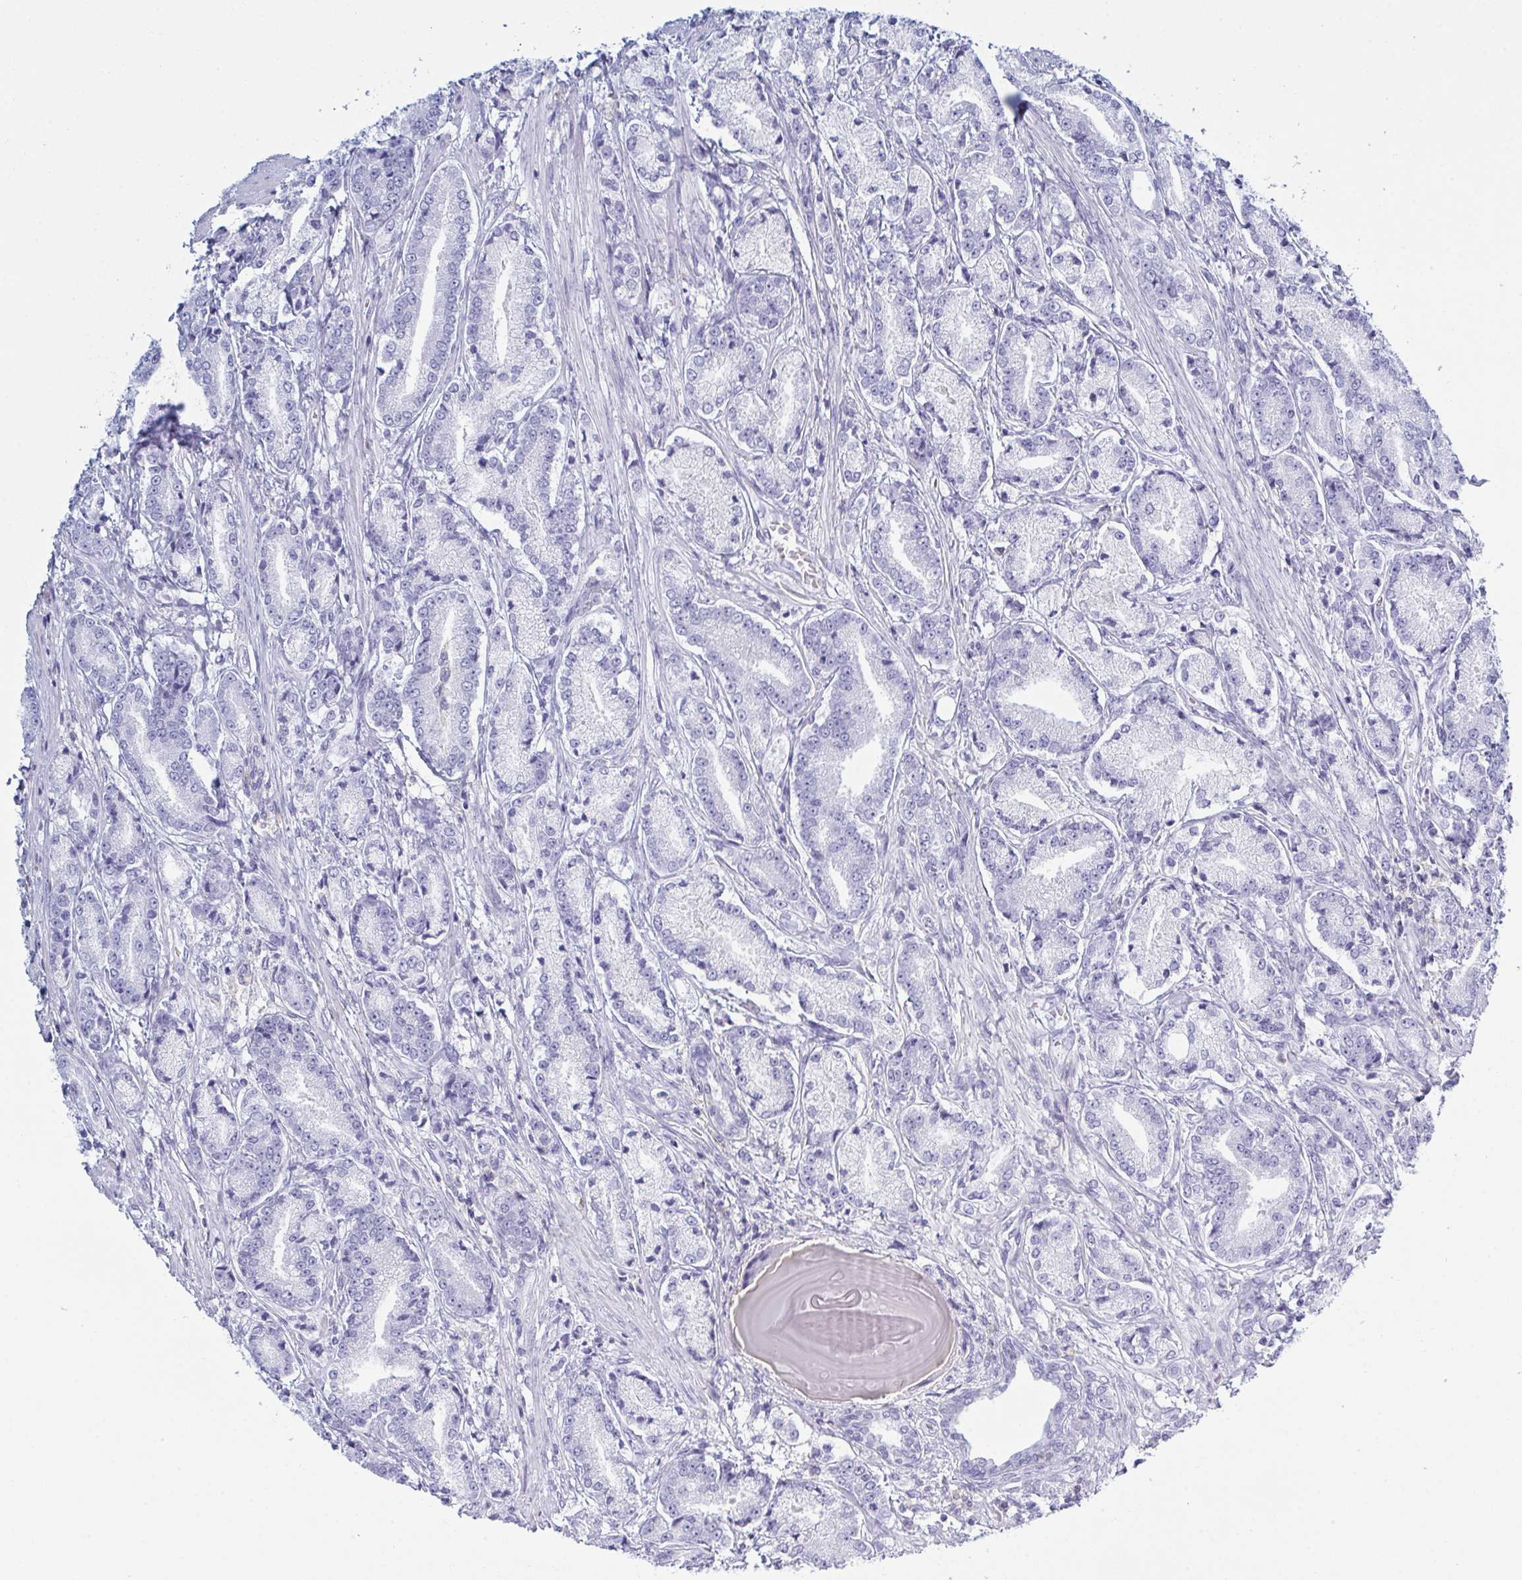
{"staining": {"intensity": "negative", "quantity": "none", "location": "none"}, "tissue": "prostate cancer", "cell_type": "Tumor cells", "image_type": "cancer", "snomed": [{"axis": "morphology", "description": "Adenocarcinoma, High grade"}, {"axis": "topography", "description": "Prostate and seminal vesicle, NOS"}], "caption": "There is no significant positivity in tumor cells of prostate cancer.", "gene": "MYO1F", "patient": {"sex": "male", "age": 61}}